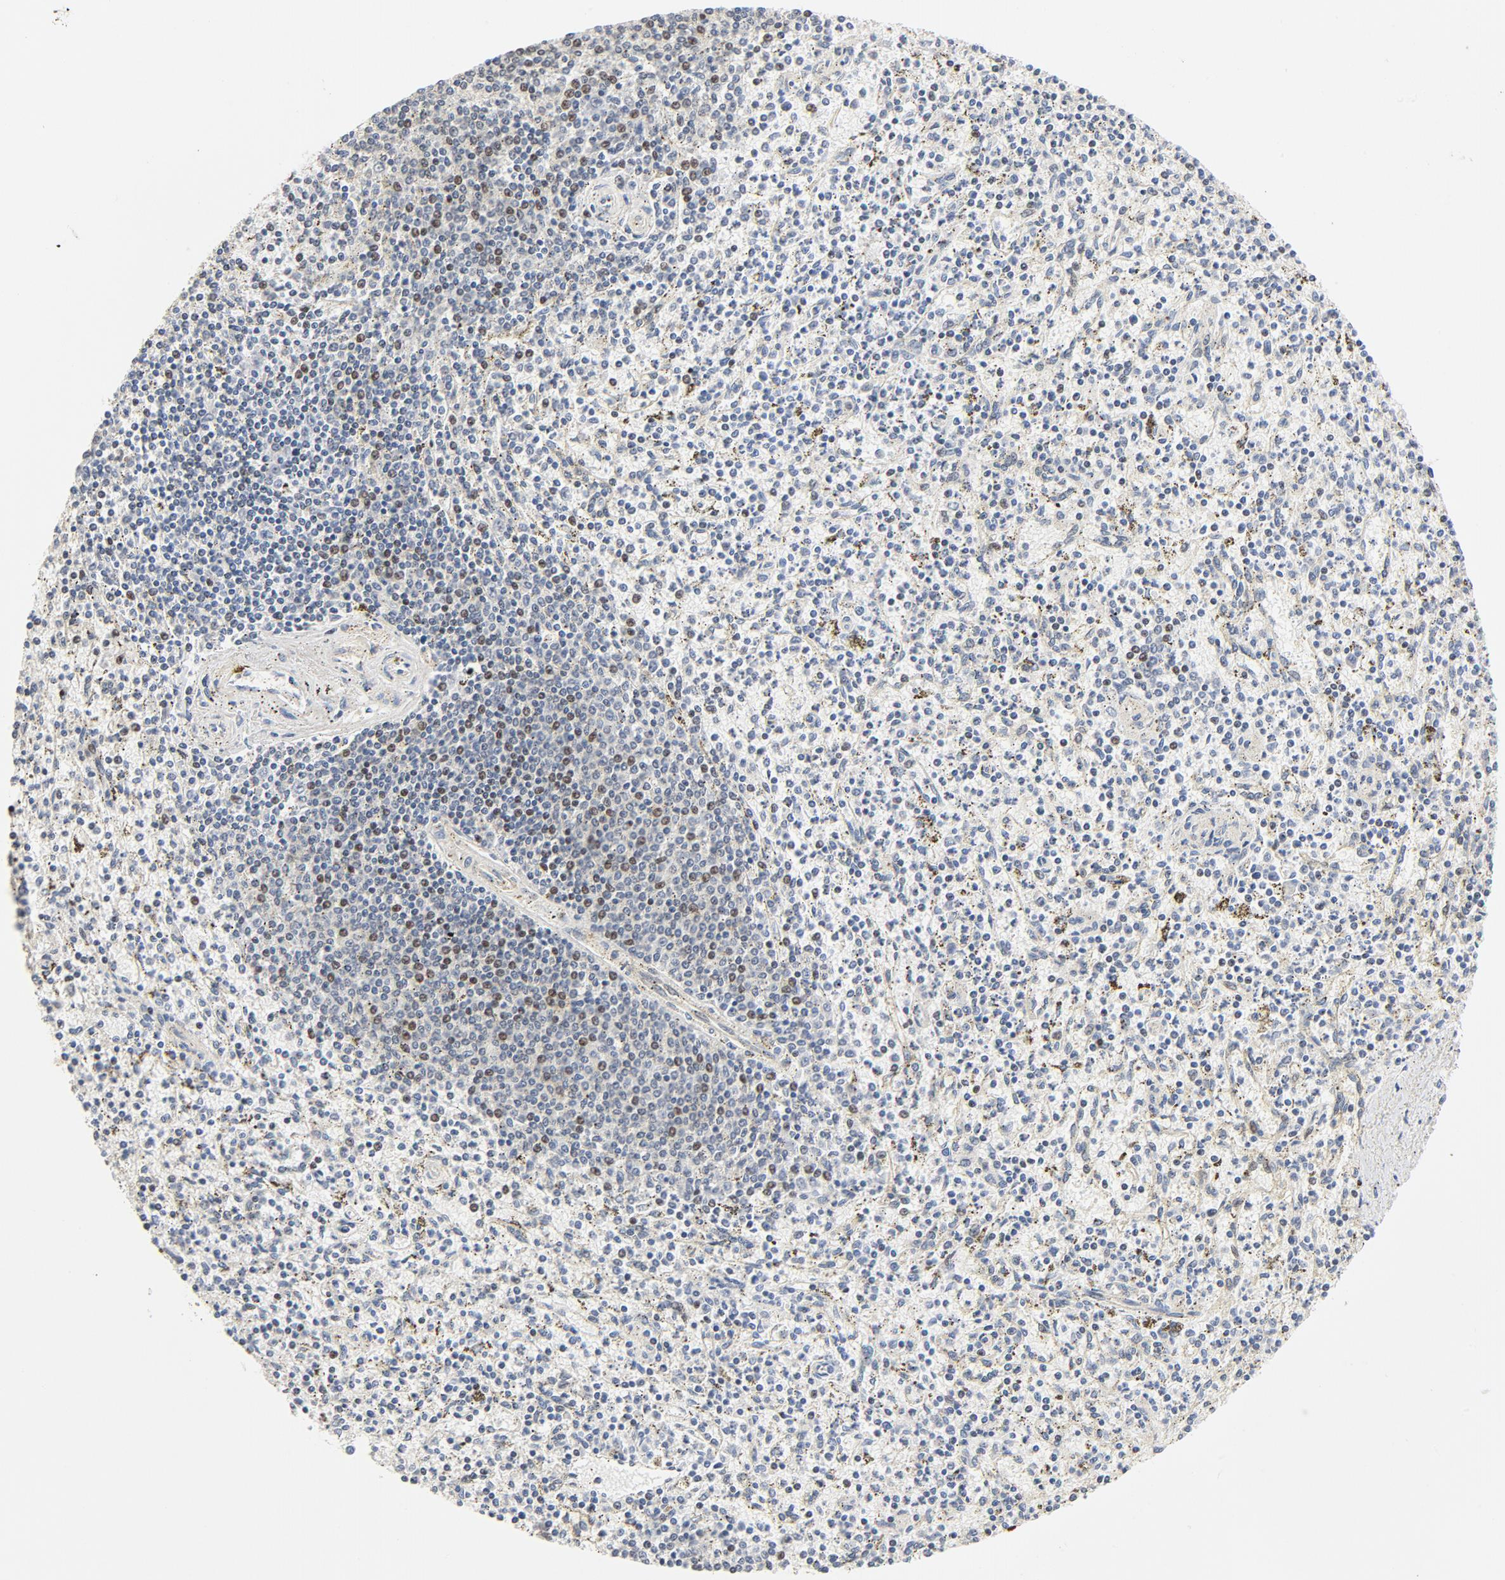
{"staining": {"intensity": "moderate", "quantity": "25%-75%", "location": "nuclear"}, "tissue": "spleen", "cell_type": "Cells in red pulp", "image_type": "normal", "snomed": [{"axis": "morphology", "description": "Normal tissue, NOS"}, {"axis": "topography", "description": "Spleen"}], "caption": "Protein expression analysis of benign human spleen reveals moderate nuclear staining in approximately 25%-75% of cells in red pulp. (Brightfield microscopy of DAB IHC at high magnification).", "gene": "GTF2I", "patient": {"sex": "male", "age": 72}}